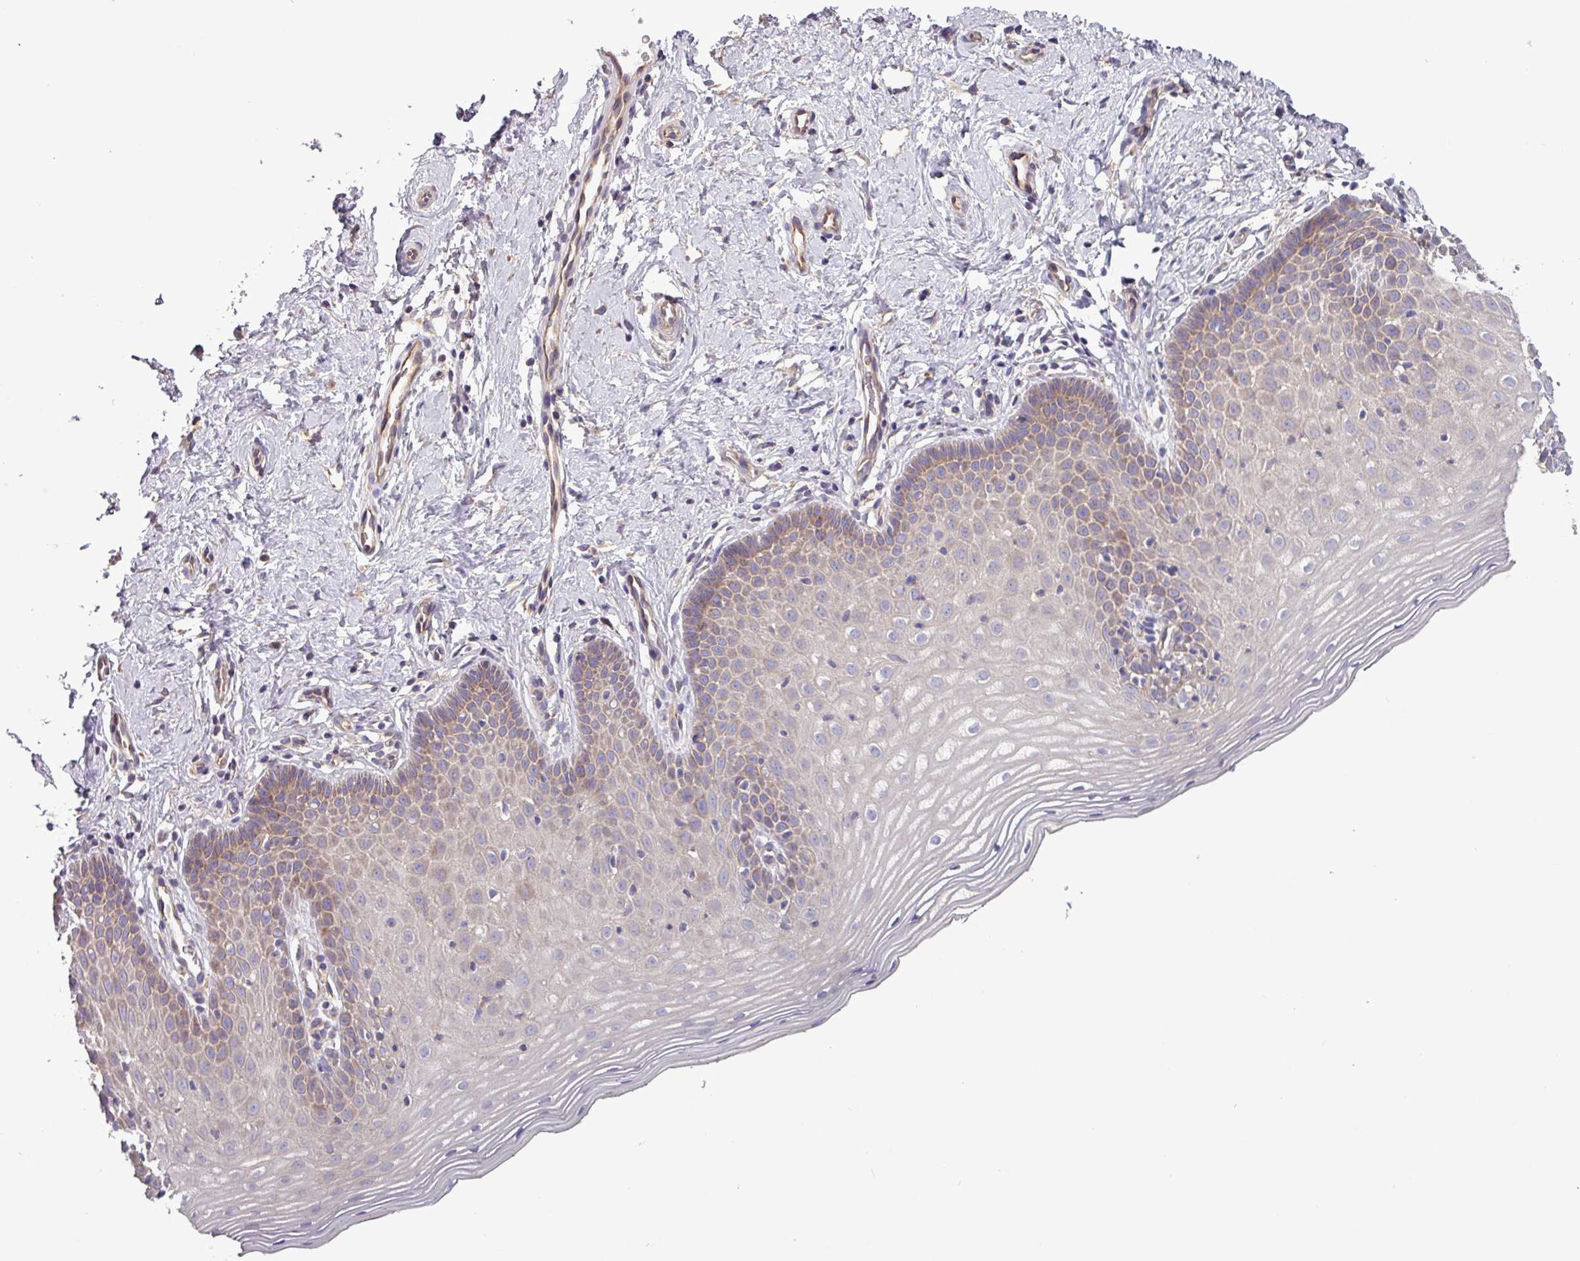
{"staining": {"intensity": "weak", "quantity": "<25%", "location": "cytoplasmic/membranous"}, "tissue": "cervix", "cell_type": "Squamous epithelial cells", "image_type": "normal", "snomed": [{"axis": "morphology", "description": "Normal tissue, NOS"}, {"axis": "topography", "description": "Cervix"}], "caption": "Squamous epithelial cells are negative for brown protein staining in benign cervix. The staining is performed using DAB (3,3'-diaminobenzidine) brown chromogen with nuclei counter-stained in using hematoxylin.", "gene": "PLIN2", "patient": {"sex": "female", "age": 36}}